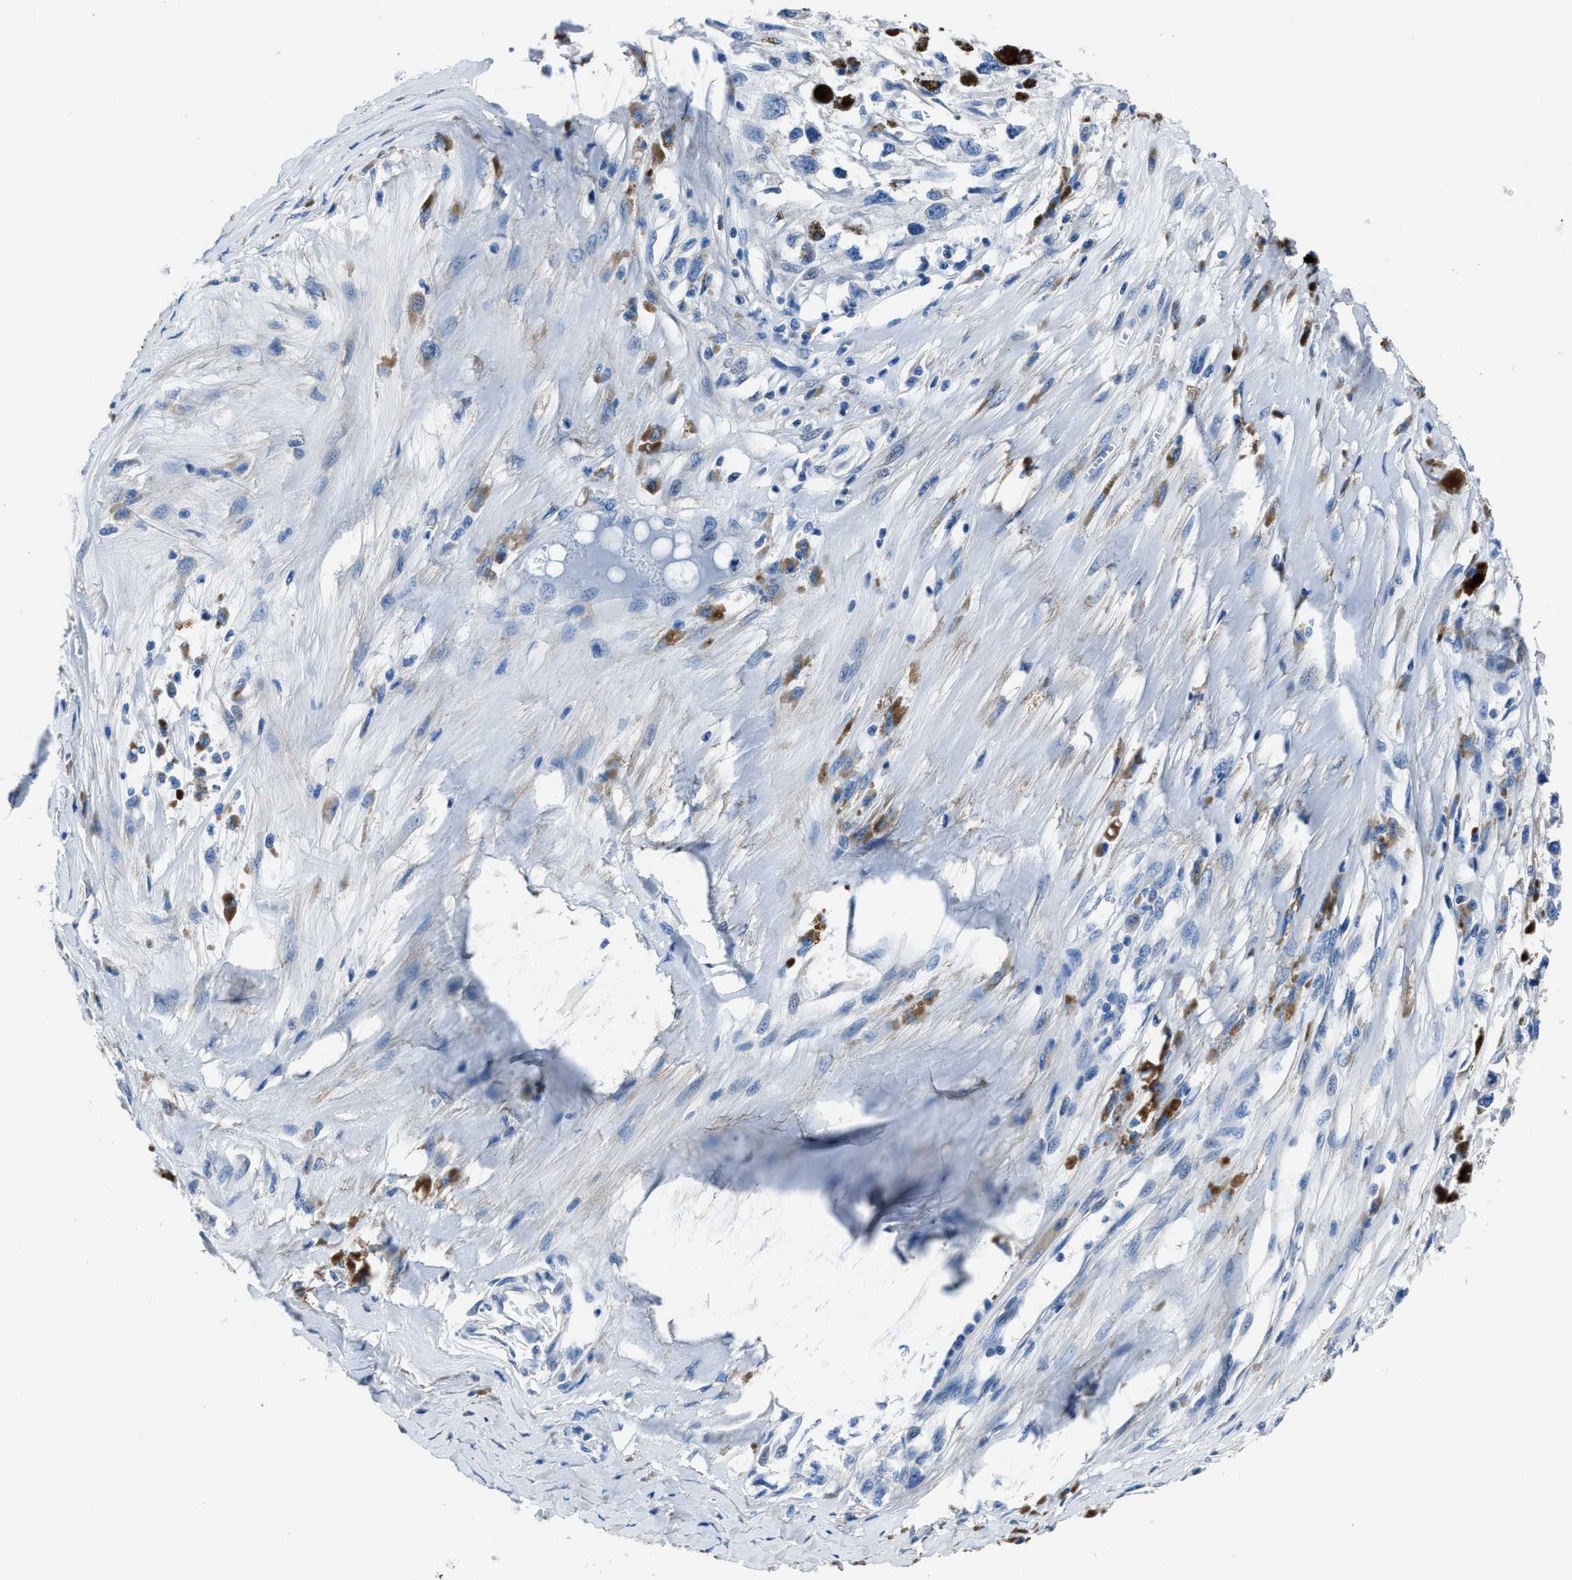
{"staining": {"intensity": "negative", "quantity": "none", "location": "none"}, "tissue": "melanoma", "cell_type": "Tumor cells", "image_type": "cancer", "snomed": [{"axis": "morphology", "description": "Malignant melanoma, Metastatic site"}, {"axis": "topography", "description": "Lymph node"}], "caption": "Tumor cells show no significant protein expression in malignant melanoma (metastatic site). (DAB (3,3'-diaminobenzidine) immunohistochemistry with hematoxylin counter stain).", "gene": "LMO7", "patient": {"sex": "male", "age": 59}}